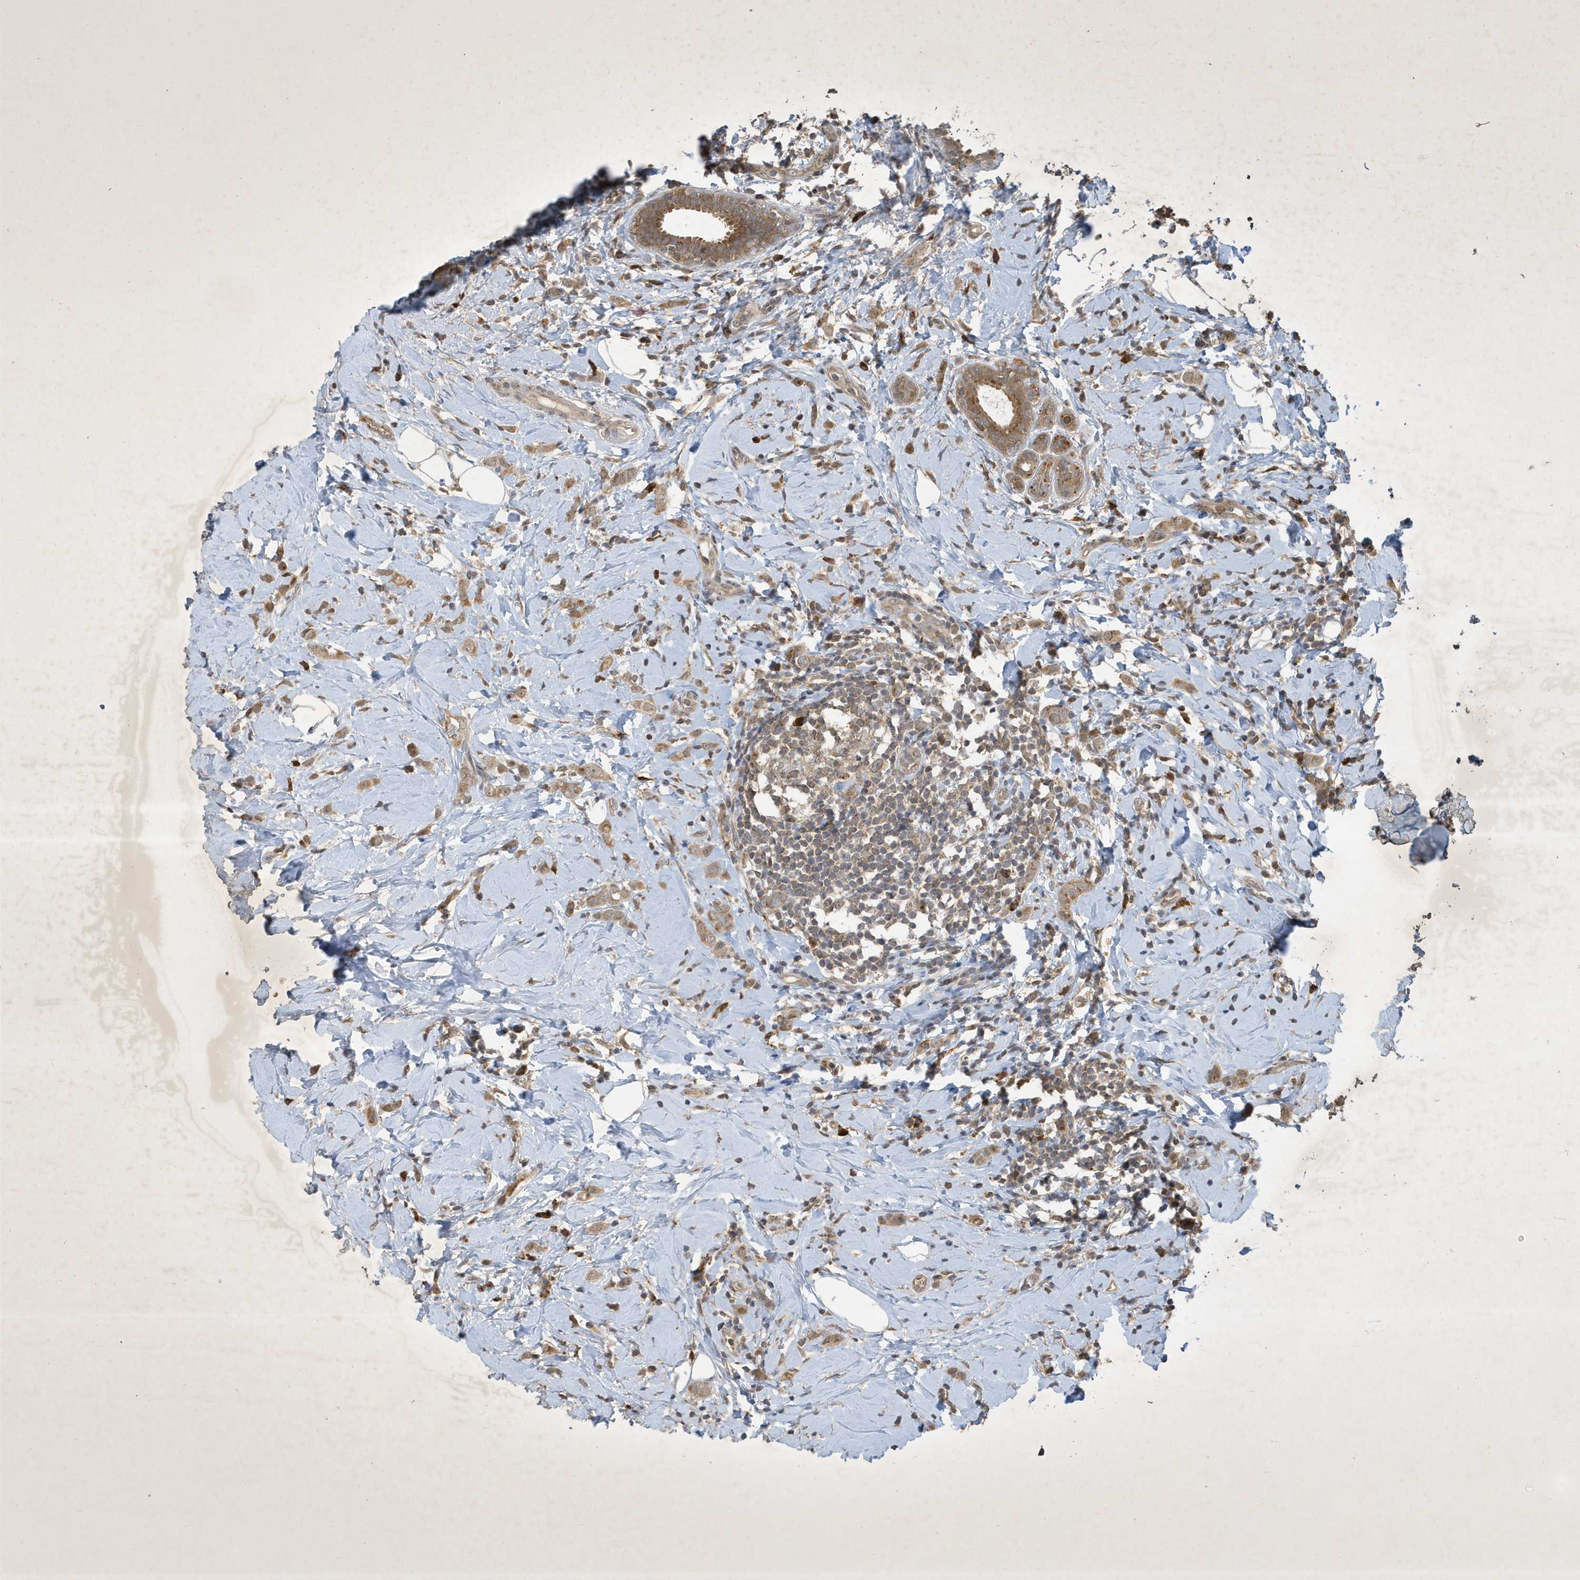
{"staining": {"intensity": "weak", "quantity": ">75%", "location": "cytoplasmic/membranous"}, "tissue": "breast cancer", "cell_type": "Tumor cells", "image_type": "cancer", "snomed": [{"axis": "morphology", "description": "Lobular carcinoma"}, {"axis": "topography", "description": "Breast"}], "caption": "Human lobular carcinoma (breast) stained for a protein (brown) exhibits weak cytoplasmic/membranous positive positivity in approximately >75% of tumor cells.", "gene": "STX10", "patient": {"sex": "female", "age": 47}}